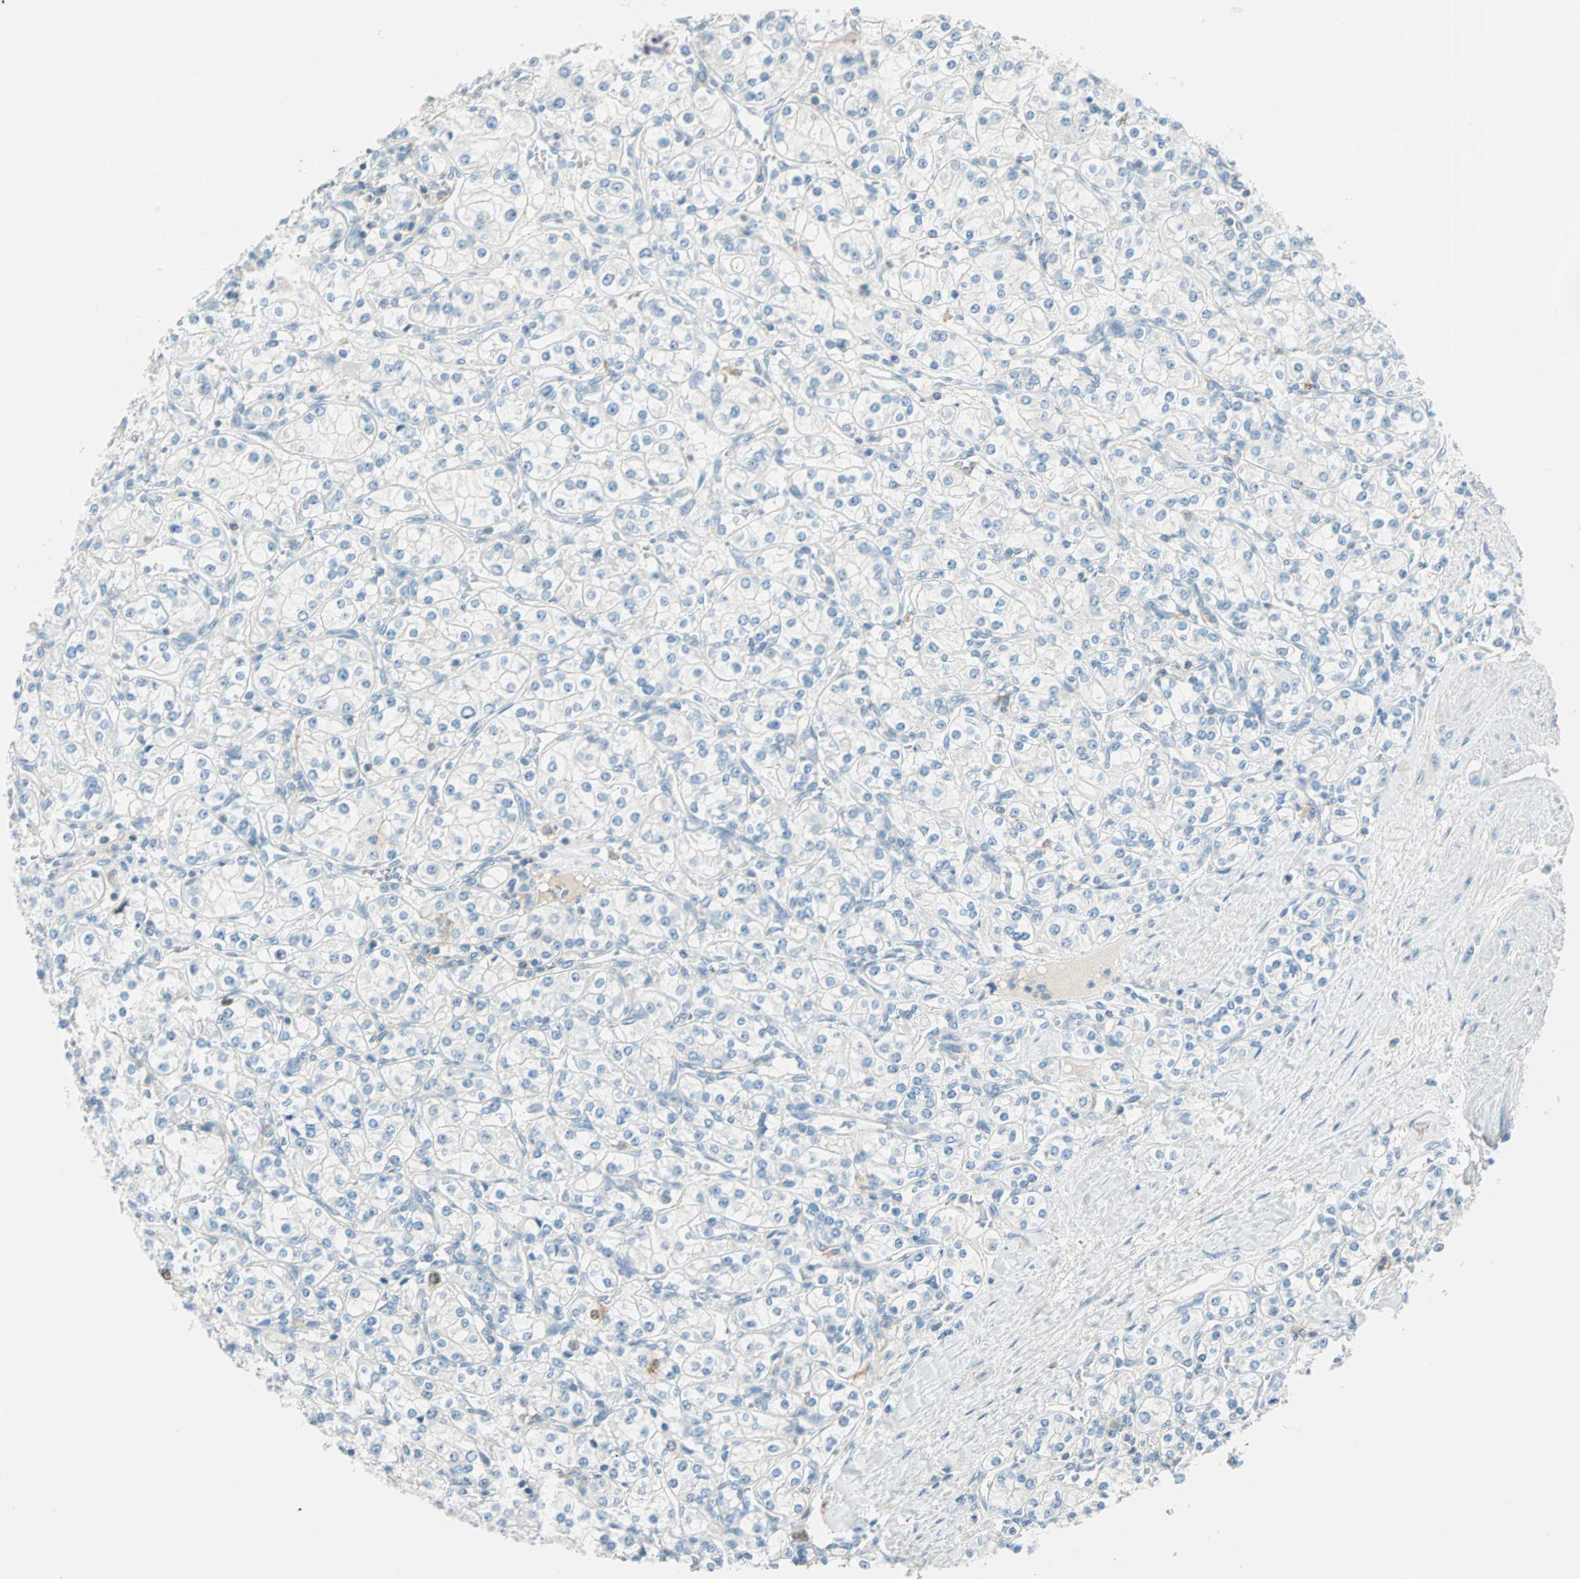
{"staining": {"intensity": "negative", "quantity": "none", "location": "none"}, "tissue": "renal cancer", "cell_type": "Tumor cells", "image_type": "cancer", "snomed": [{"axis": "morphology", "description": "Adenocarcinoma, NOS"}, {"axis": "topography", "description": "Kidney"}], "caption": "Immunohistochemistry photomicrograph of neoplastic tissue: renal cancer (adenocarcinoma) stained with DAB (3,3'-diaminobenzidine) displays no significant protein positivity in tumor cells.", "gene": "PTTG1", "patient": {"sex": "male", "age": 77}}